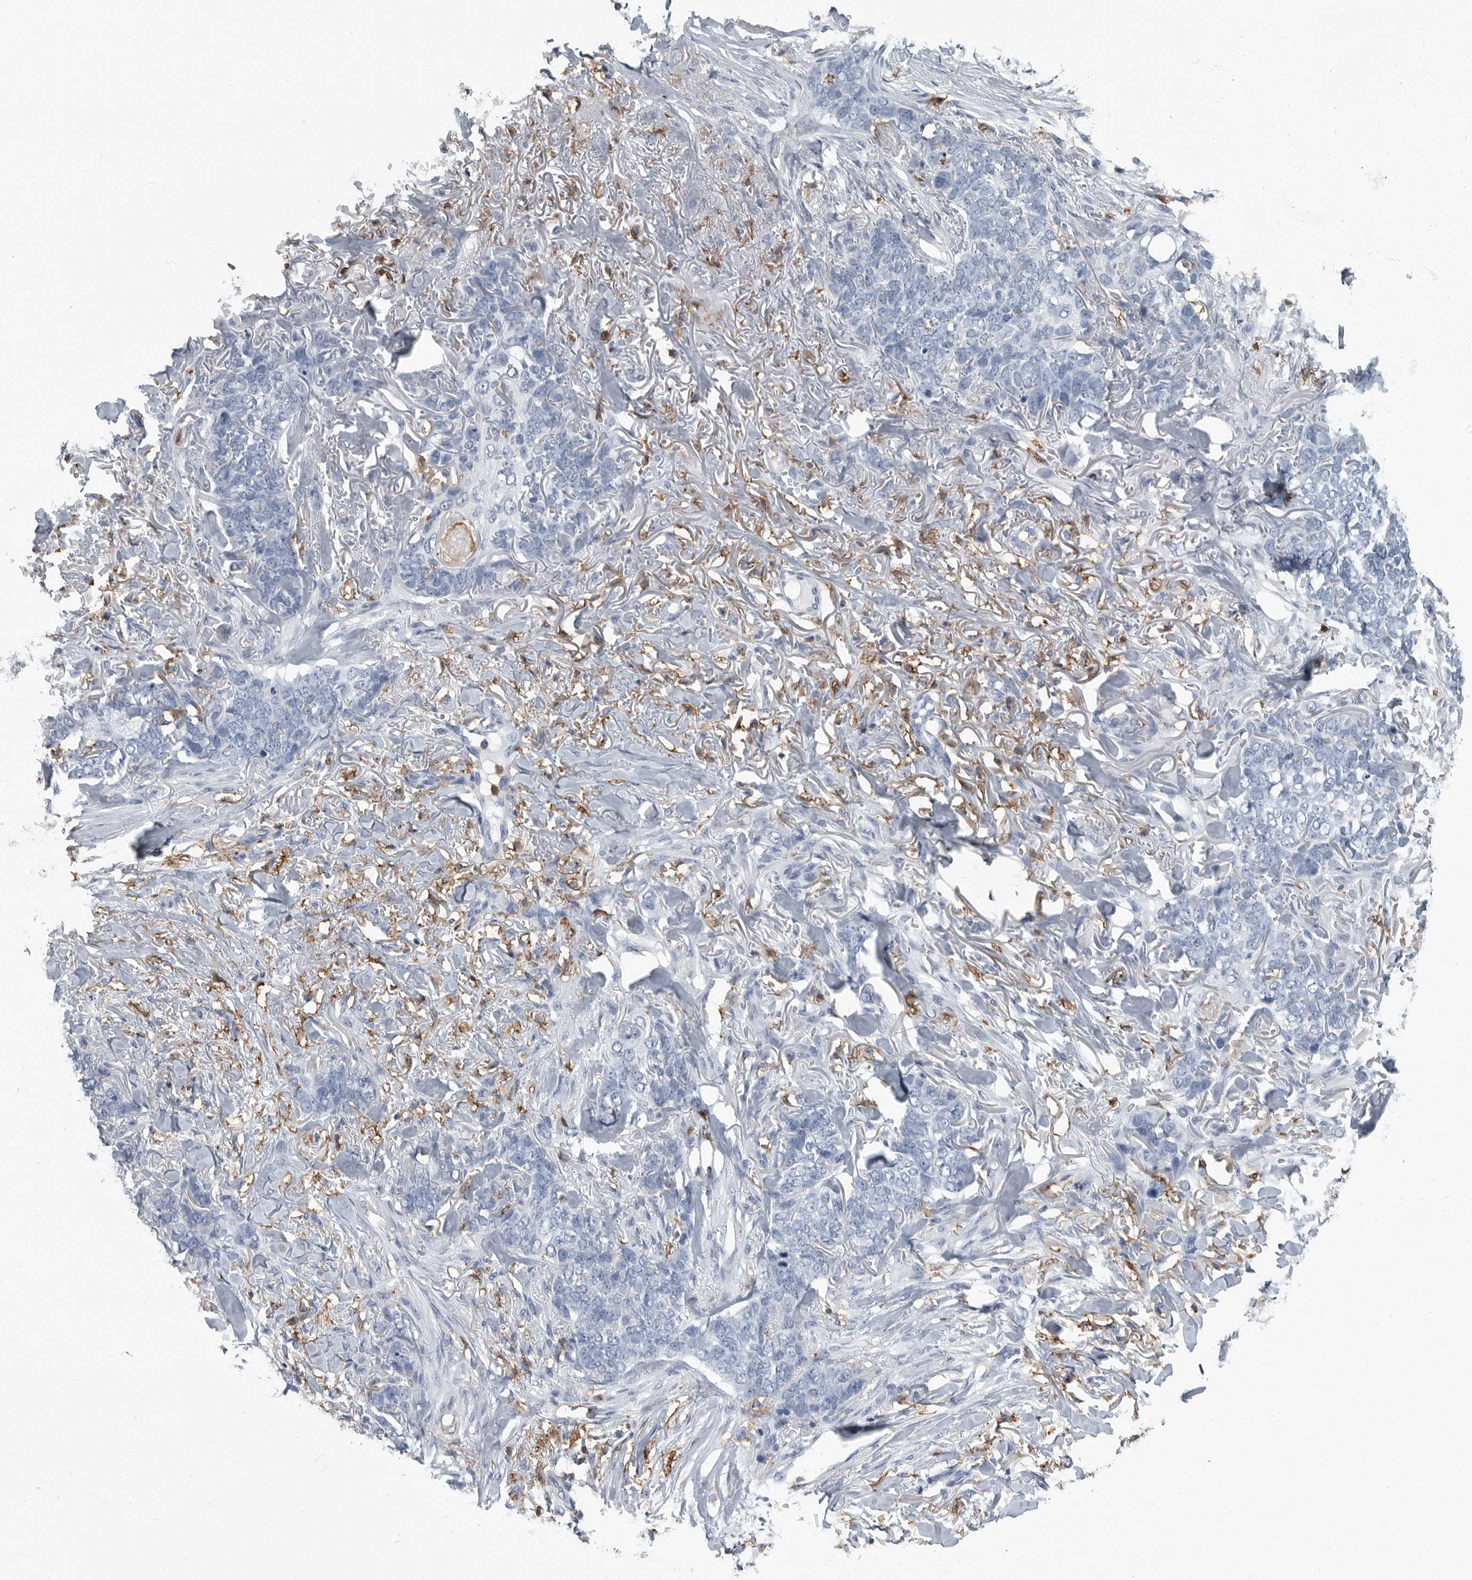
{"staining": {"intensity": "negative", "quantity": "none", "location": "none"}, "tissue": "skin cancer", "cell_type": "Tumor cells", "image_type": "cancer", "snomed": [{"axis": "morphology", "description": "Normal tissue, NOS"}, {"axis": "morphology", "description": "Basal cell carcinoma"}, {"axis": "topography", "description": "Skin"}], "caption": "This is a photomicrograph of immunohistochemistry staining of skin basal cell carcinoma, which shows no expression in tumor cells.", "gene": "FCER1G", "patient": {"sex": "male", "age": 77}}